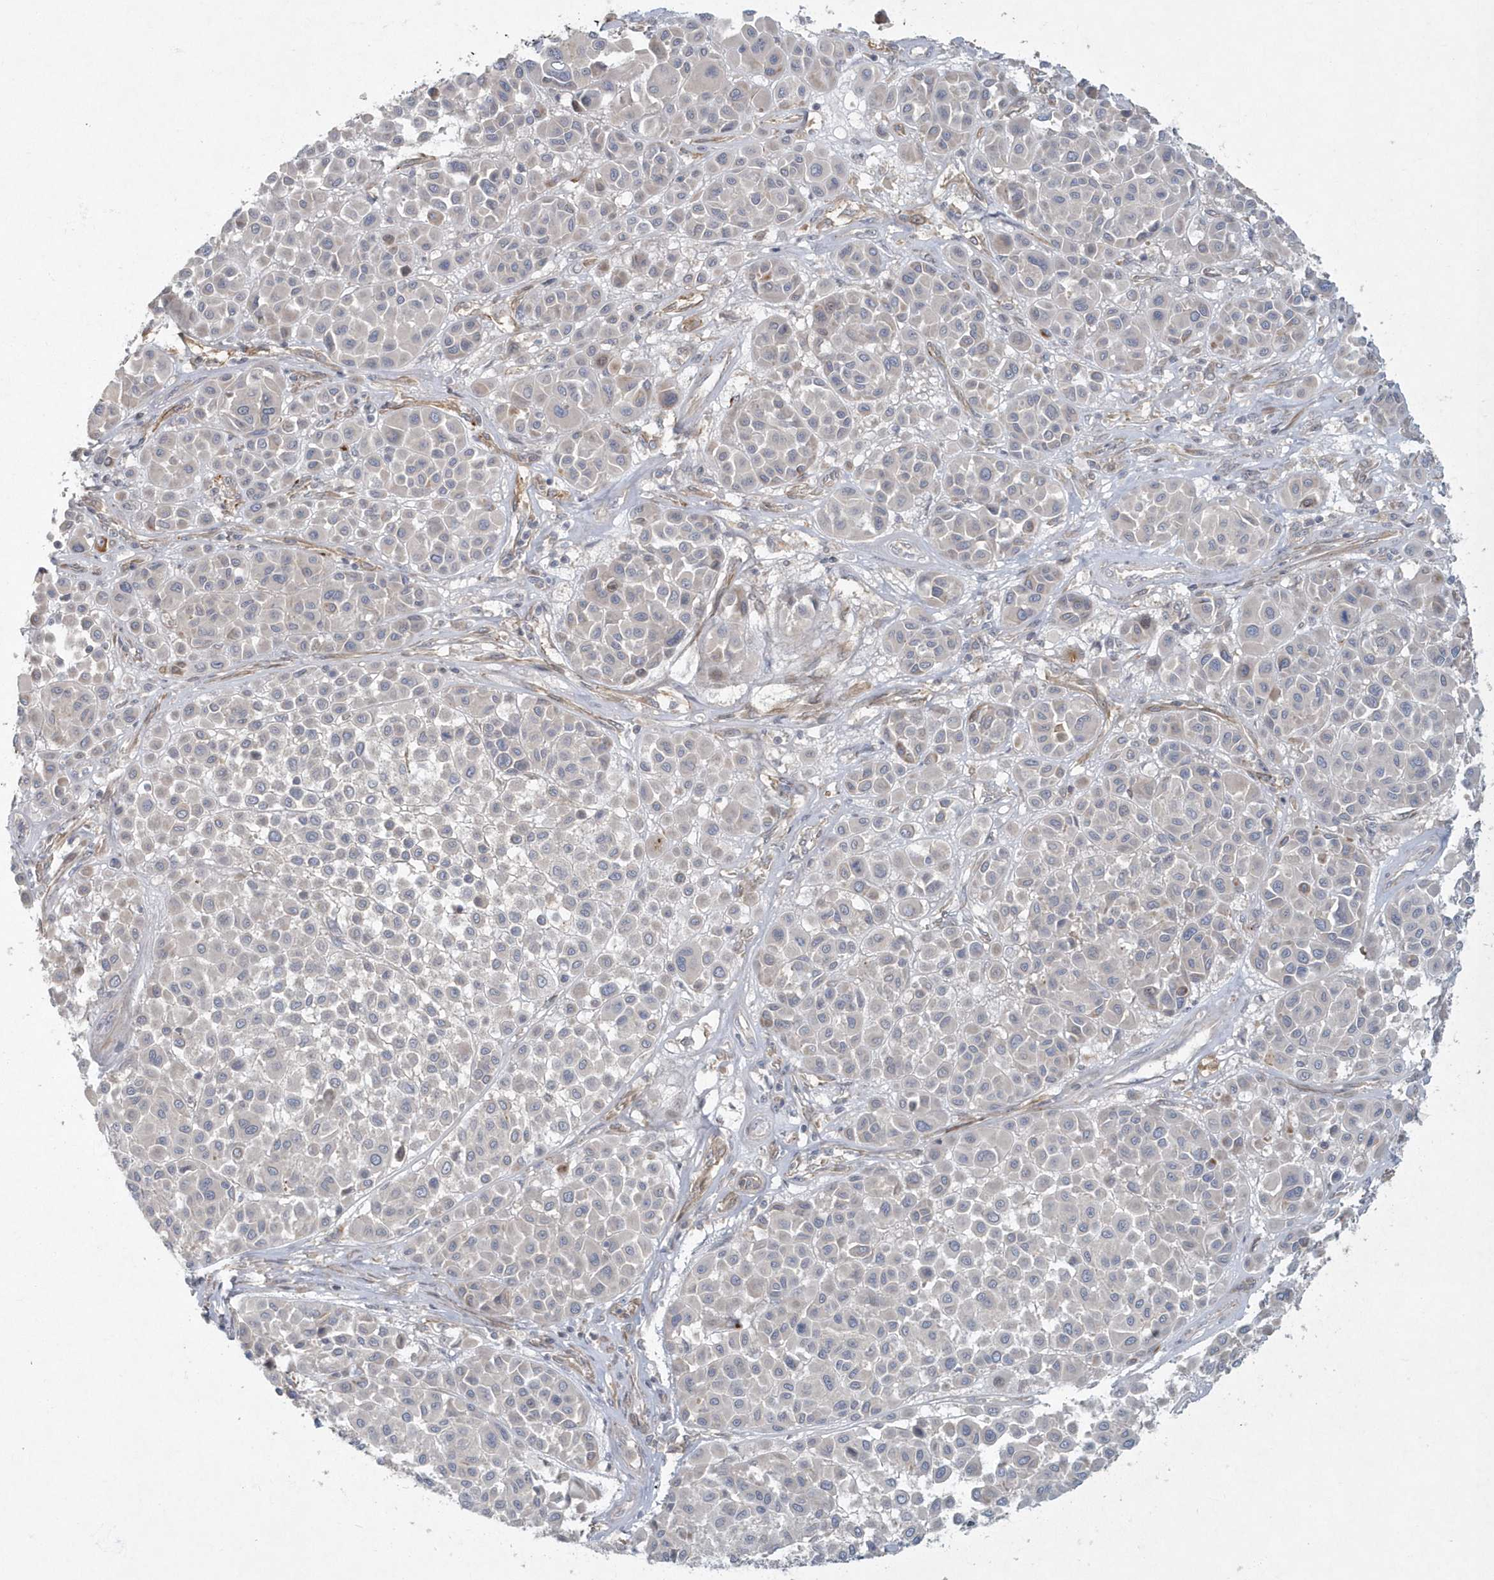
{"staining": {"intensity": "negative", "quantity": "none", "location": "none"}, "tissue": "melanoma", "cell_type": "Tumor cells", "image_type": "cancer", "snomed": [{"axis": "morphology", "description": "Malignant melanoma, Metastatic site"}, {"axis": "topography", "description": "Soft tissue"}], "caption": "Immunohistochemistry image of neoplastic tissue: malignant melanoma (metastatic site) stained with DAB (3,3'-diaminobenzidine) reveals no significant protein expression in tumor cells.", "gene": "ARHGEF38", "patient": {"sex": "male", "age": 41}}